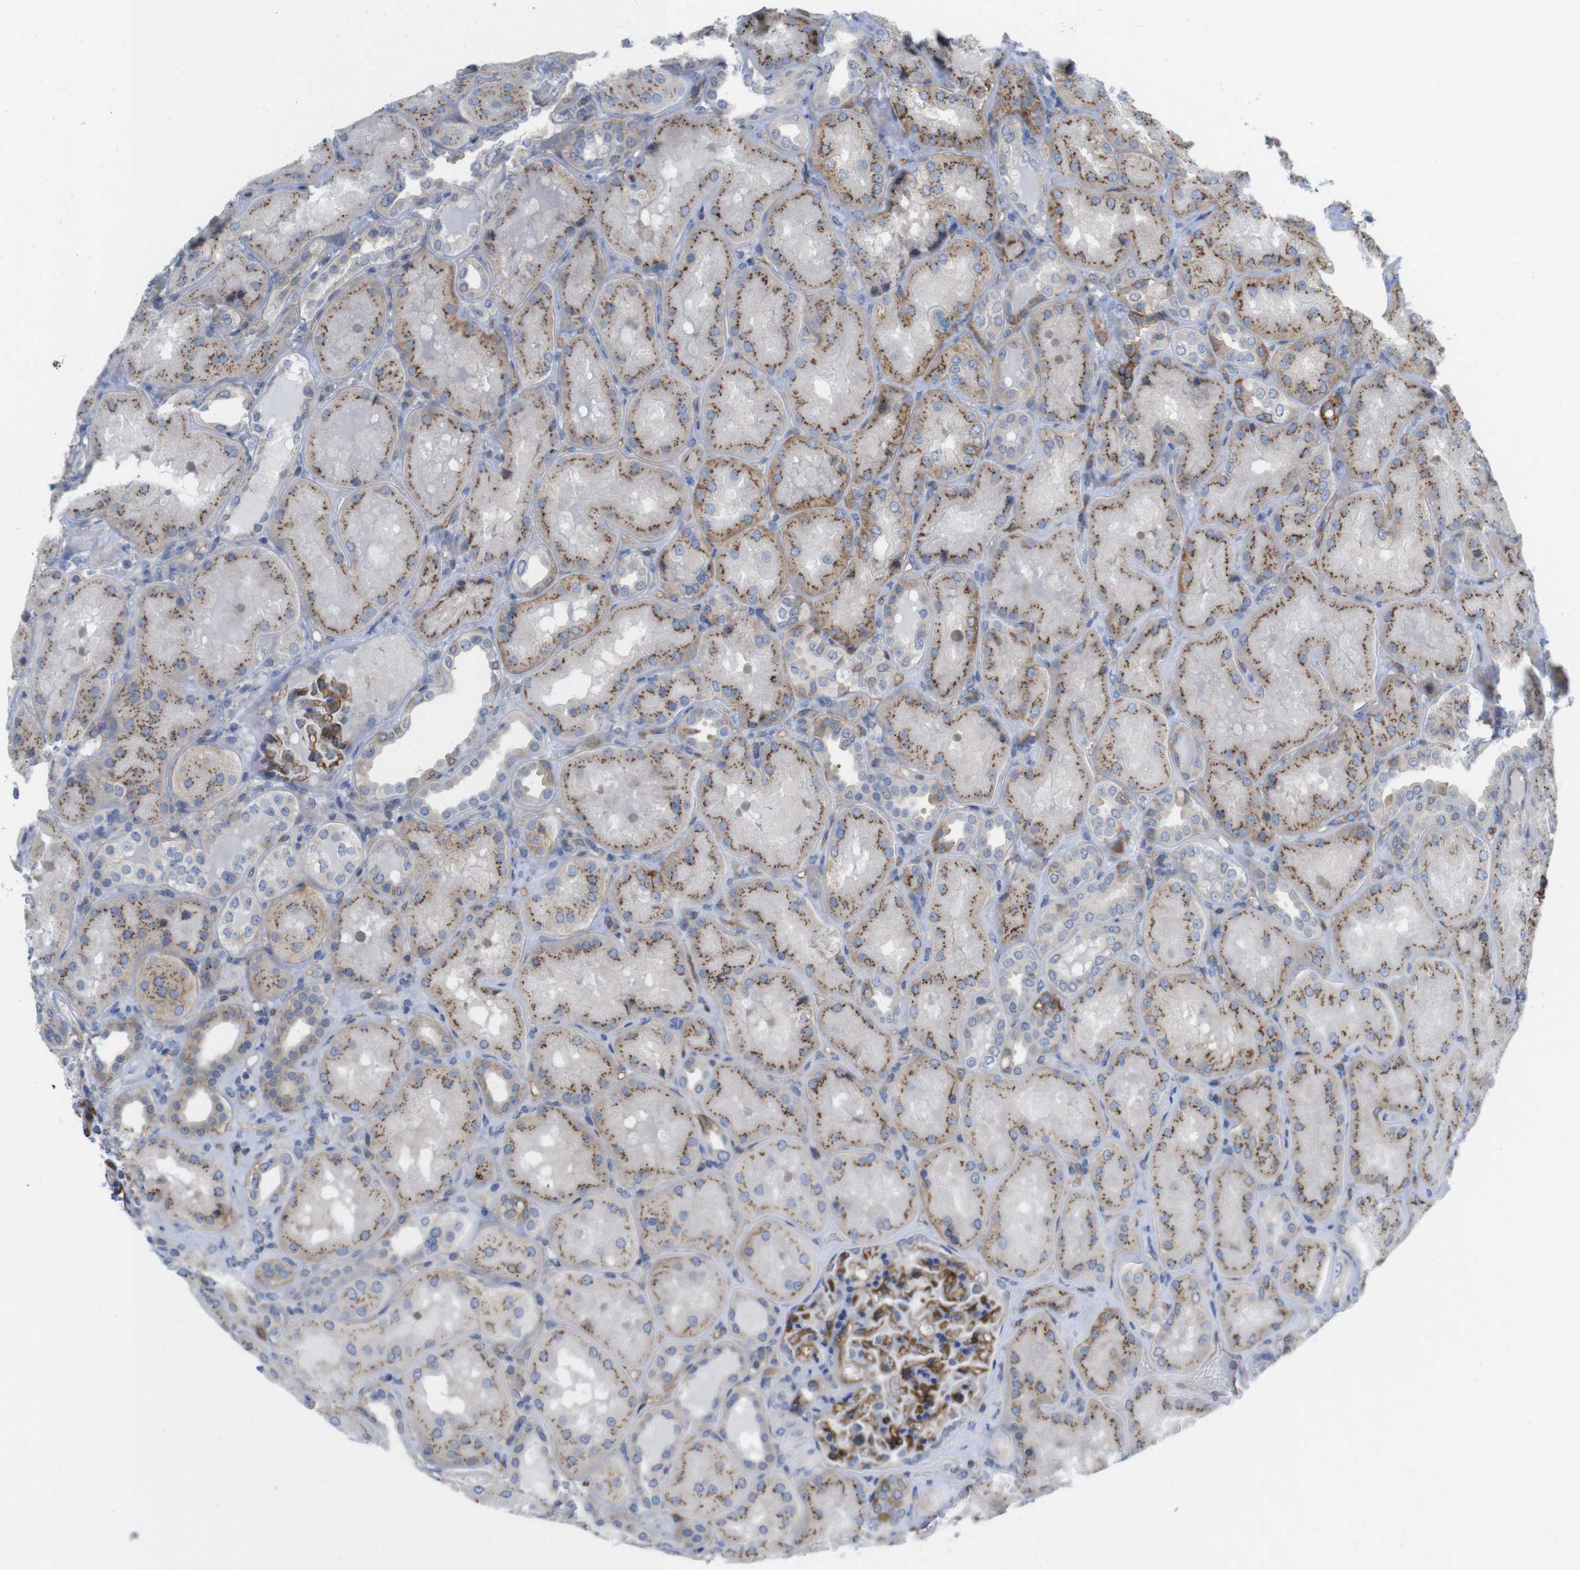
{"staining": {"intensity": "strong", "quantity": "25%-75%", "location": "cytoplasmic/membranous"}, "tissue": "kidney", "cell_type": "Cells in glomeruli", "image_type": "normal", "snomed": [{"axis": "morphology", "description": "Normal tissue, NOS"}, {"axis": "topography", "description": "Kidney"}], "caption": "Immunohistochemistry (IHC) of unremarkable human kidney demonstrates high levels of strong cytoplasmic/membranous expression in about 25%-75% of cells in glomeruli.", "gene": "CCR6", "patient": {"sex": "female", "age": 56}}